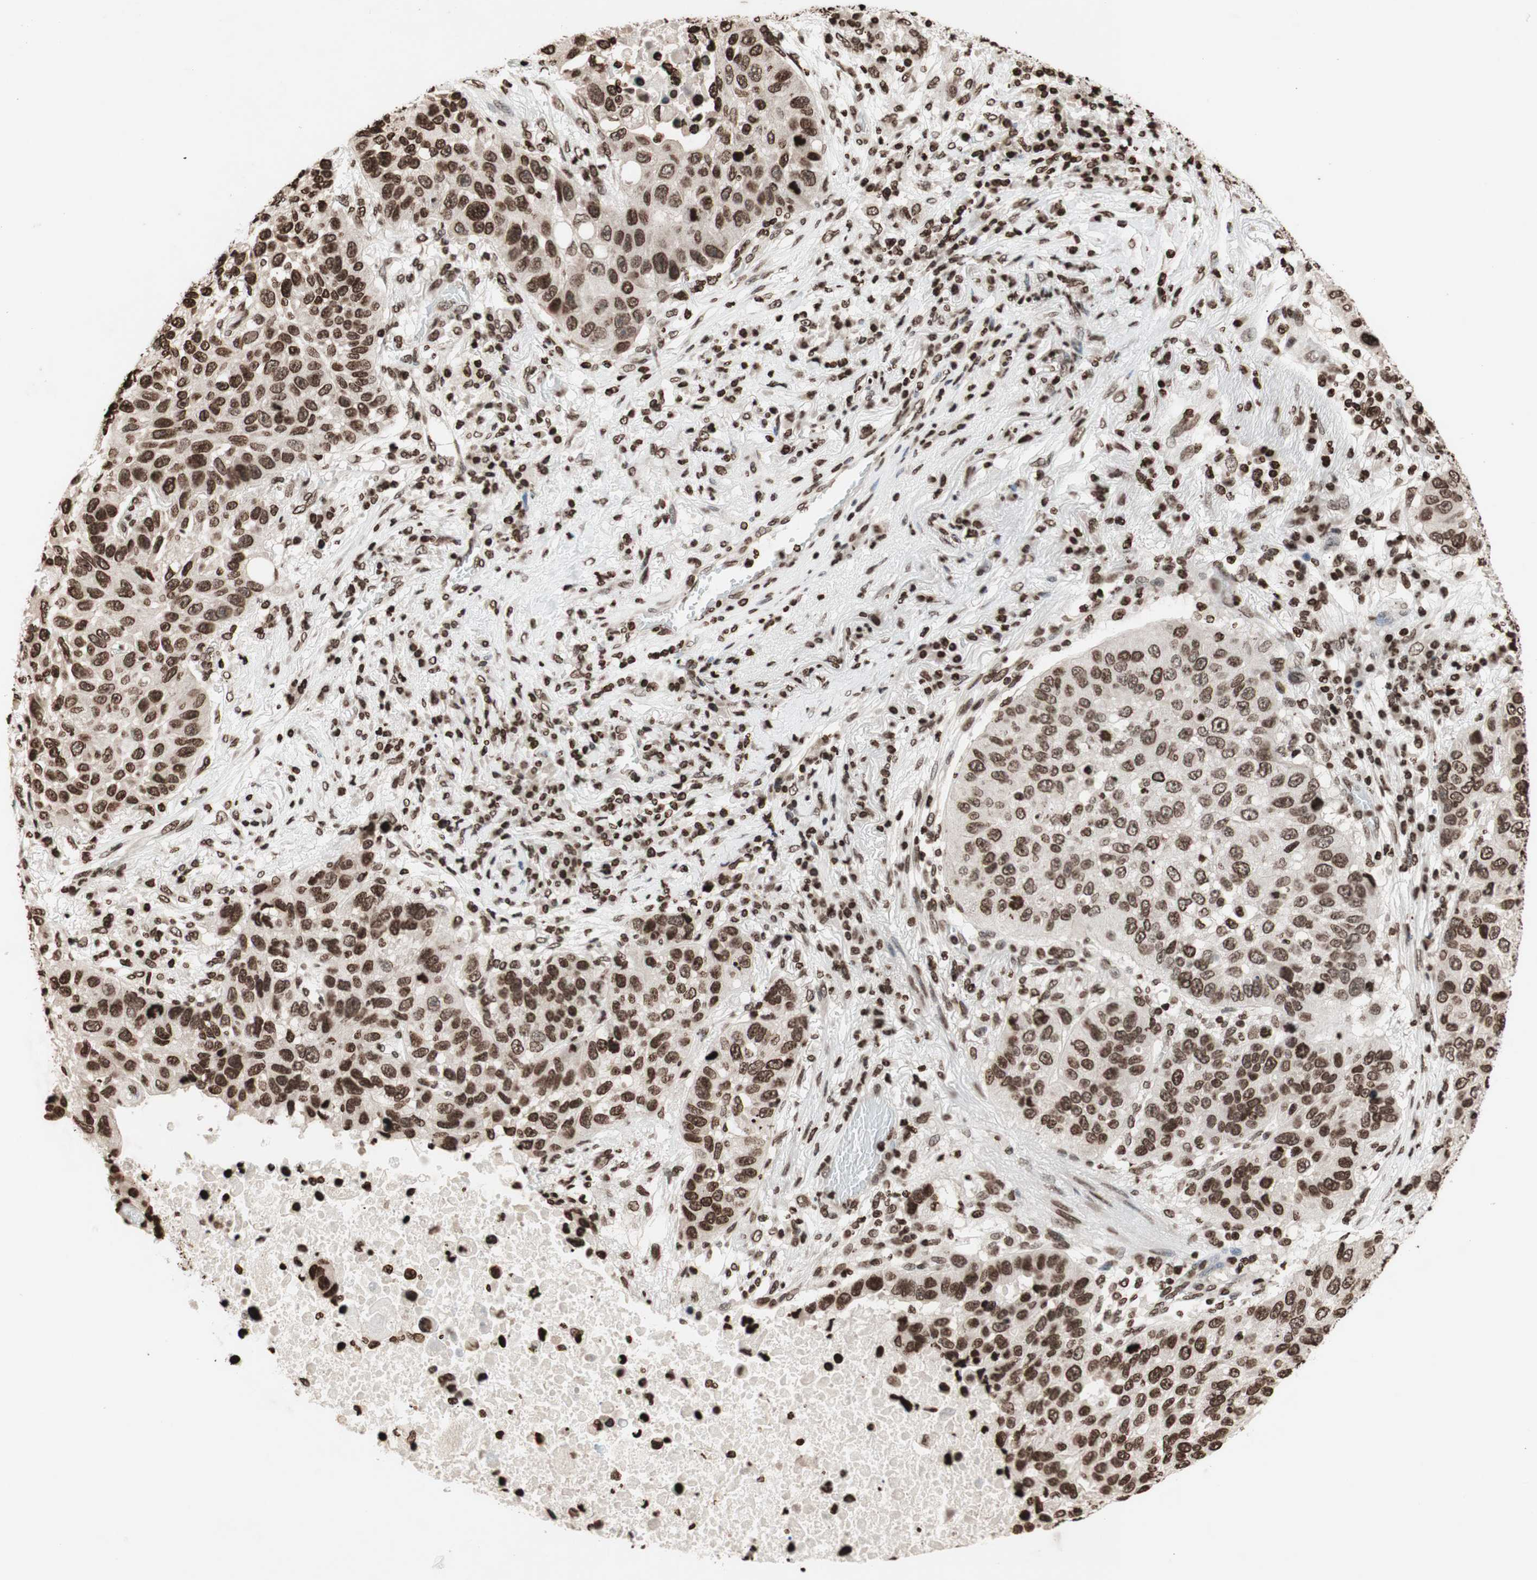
{"staining": {"intensity": "moderate", "quantity": ">75%", "location": "nuclear"}, "tissue": "lung cancer", "cell_type": "Tumor cells", "image_type": "cancer", "snomed": [{"axis": "morphology", "description": "Squamous cell carcinoma, NOS"}, {"axis": "topography", "description": "Lung"}], "caption": "The image demonstrates staining of squamous cell carcinoma (lung), revealing moderate nuclear protein staining (brown color) within tumor cells. Using DAB (3,3'-diaminobenzidine) (brown) and hematoxylin (blue) stains, captured at high magnification using brightfield microscopy.", "gene": "NCOA3", "patient": {"sex": "male", "age": 57}}